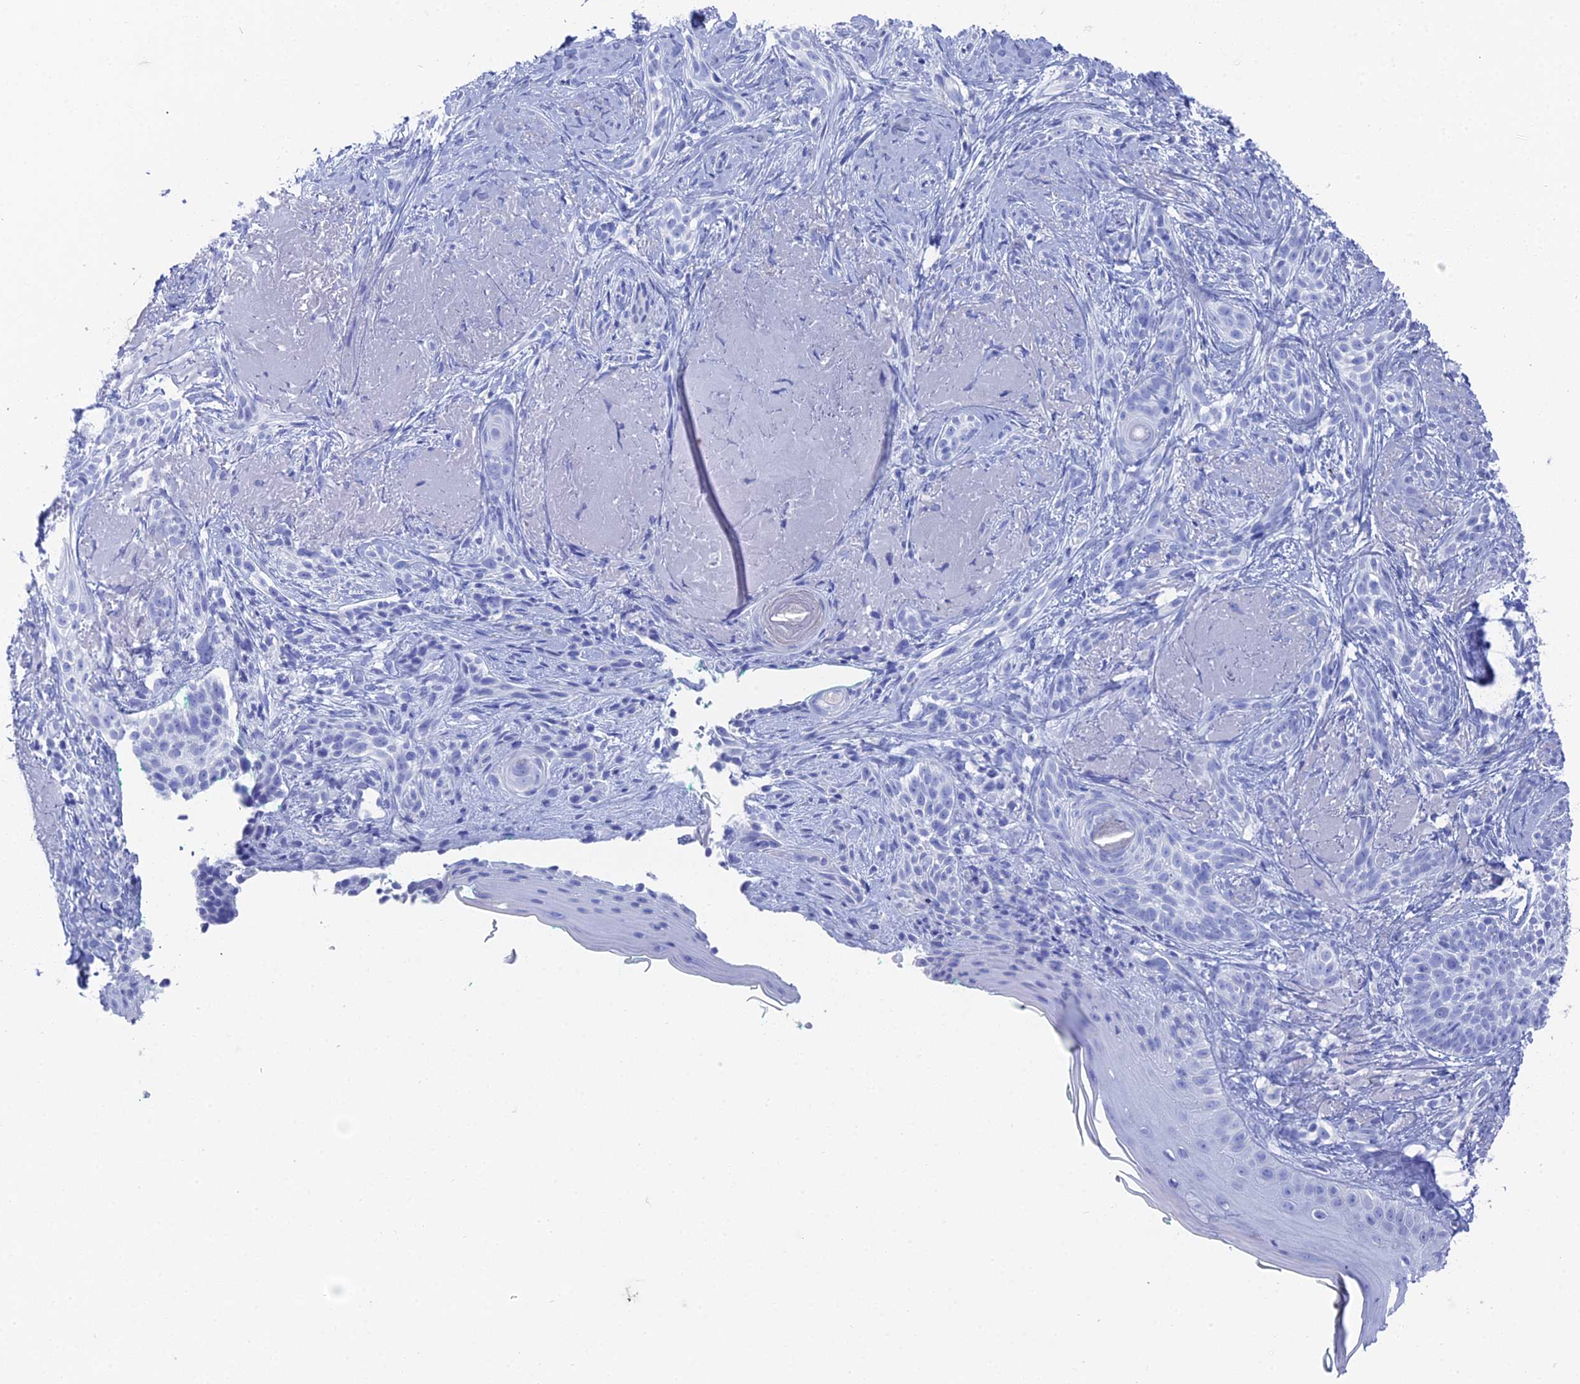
{"staining": {"intensity": "negative", "quantity": "none", "location": "none"}, "tissue": "skin cancer", "cell_type": "Tumor cells", "image_type": "cancer", "snomed": [{"axis": "morphology", "description": "Basal cell carcinoma"}, {"axis": "topography", "description": "Skin"}], "caption": "The histopathology image displays no significant staining in tumor cells of skin cancer.", "gene": "ENPP3", "patient": {"sex": "male", "age": 71}}